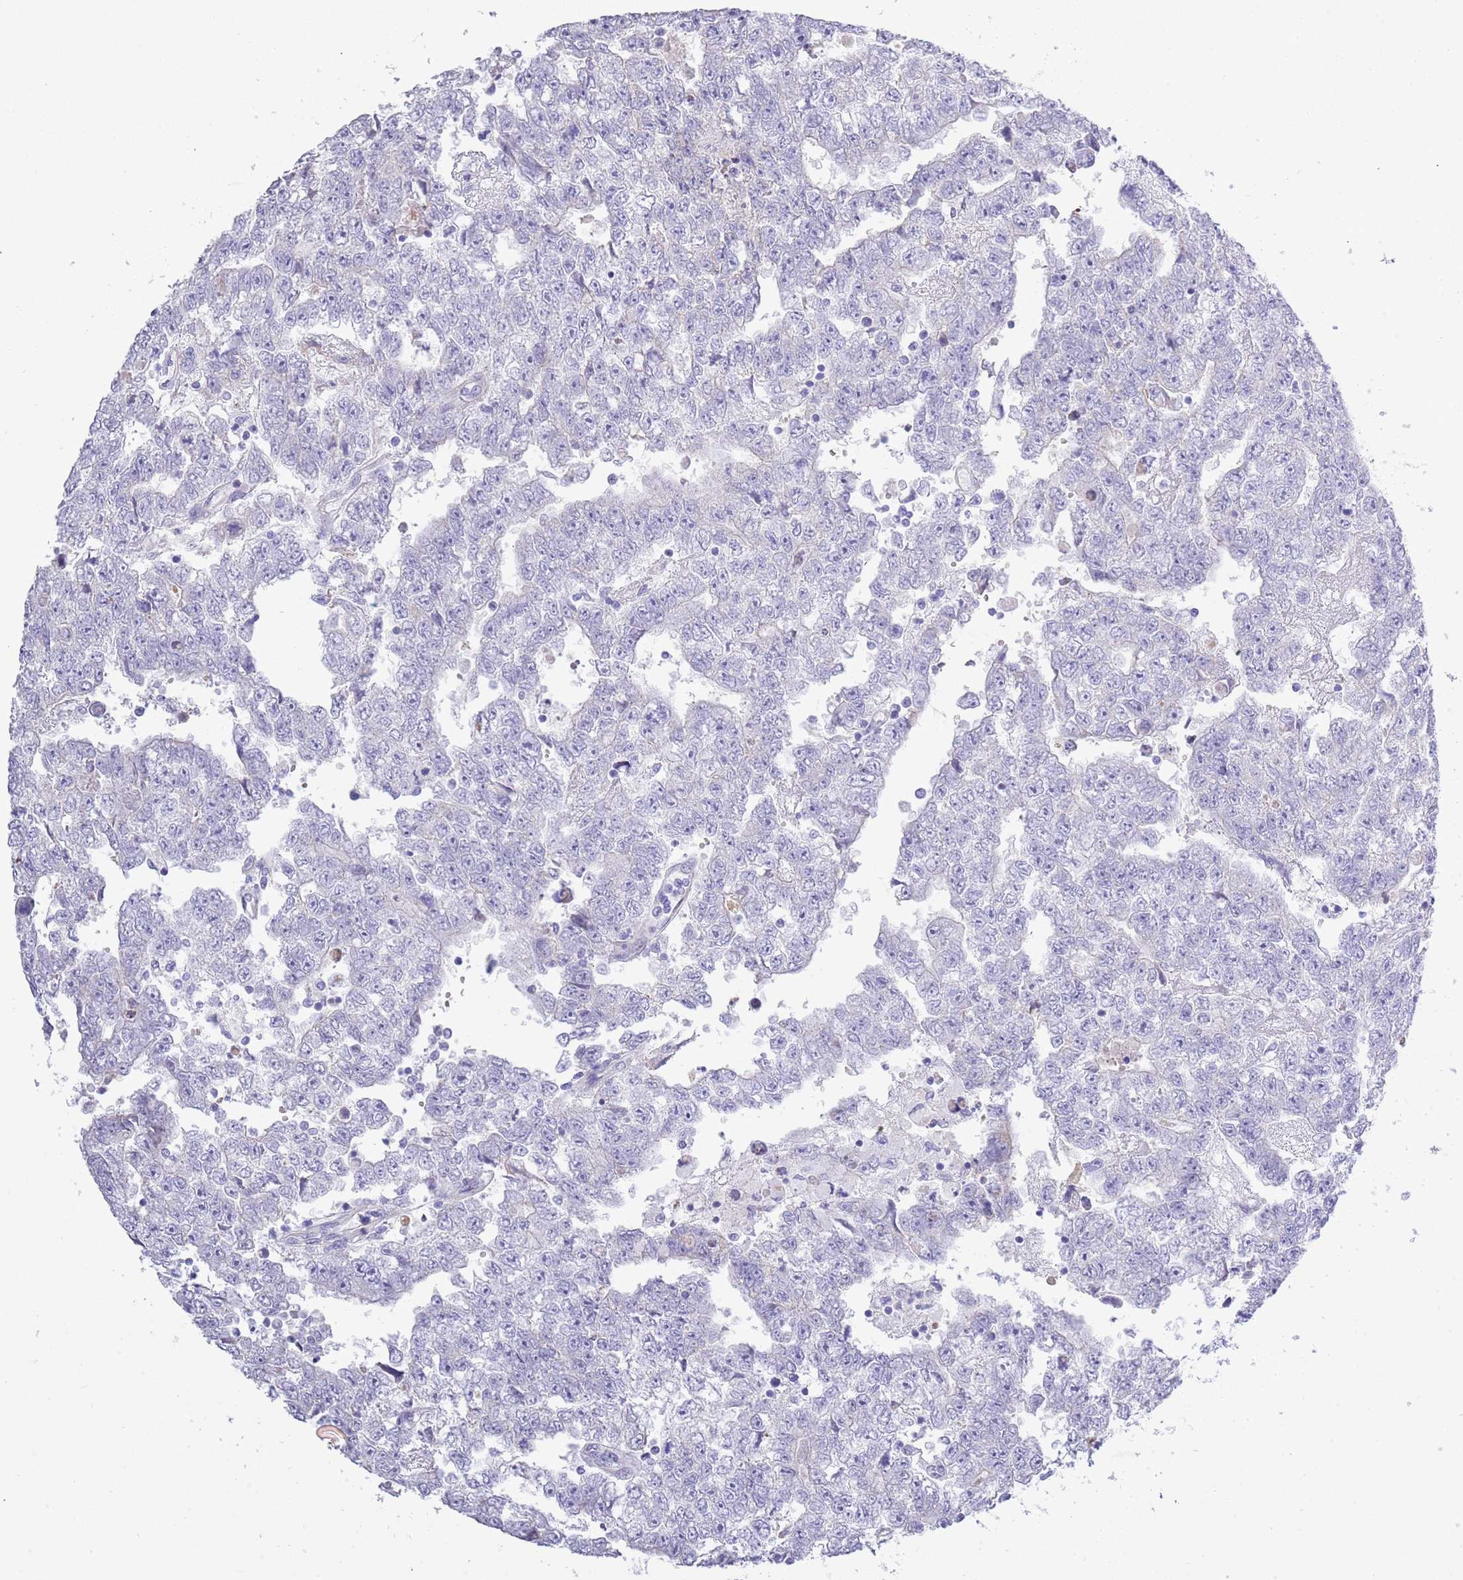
{"staining": {"intensity": "negative", "quantity": "none", "location": "none"}, "tissue": "testis cancer", "cell_type": "Tumor cells", "image_type": "cancer", "snomed": [{"axis": "morphology", "description": "Carcinoma, Embryonal, NOS"}, {"axis": "topography", "description": "Testis"}], "caption": "Human testis cancer (embryonal carcinoma) stained for a protein using immunohistochemistry displays no staining in tumor cells.", "gene": "ACR", "patient": {"sex": "male", "age": 25}}